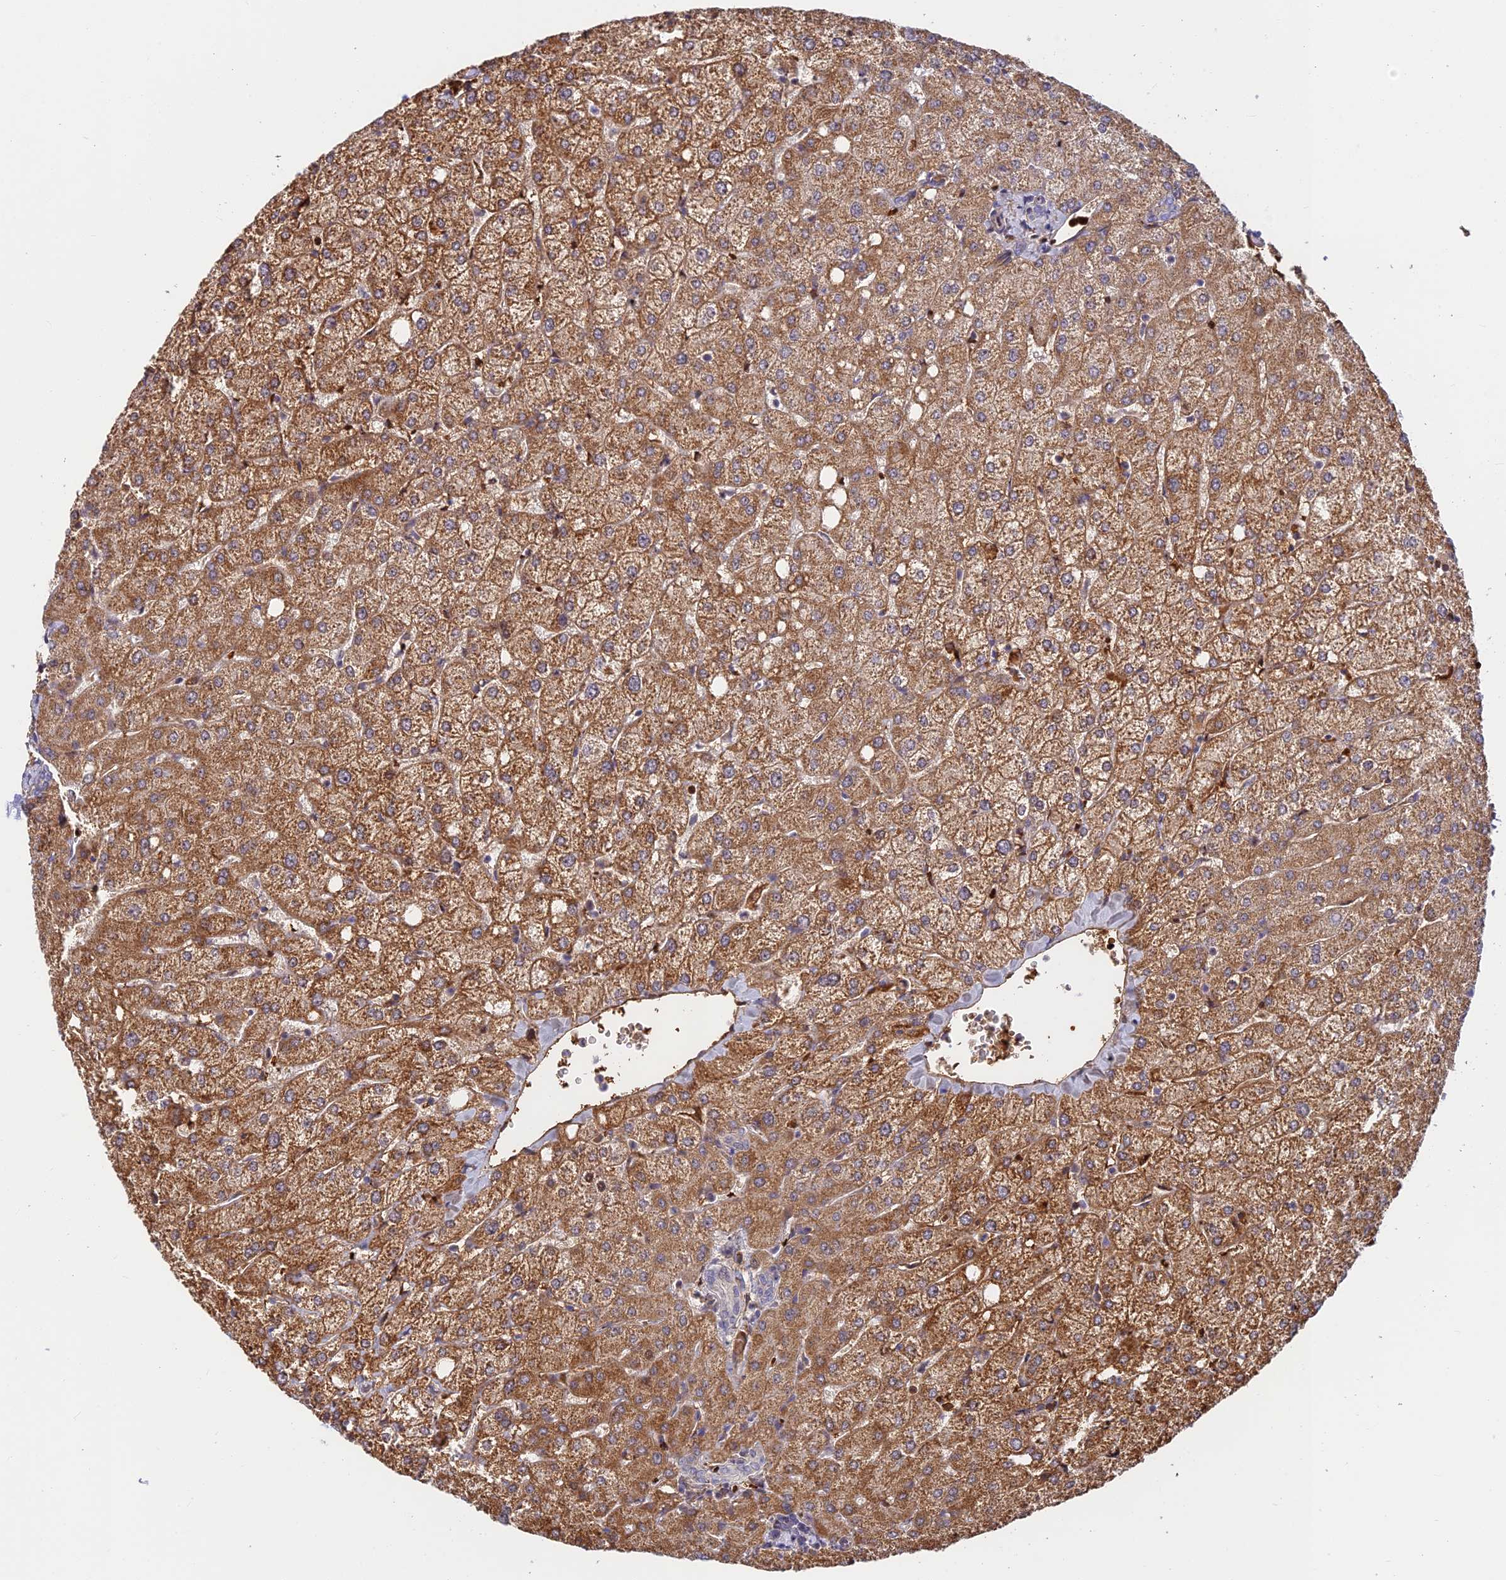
{"staining": {"intensity": "negative", "quantity": "none", "location": "none"}, "tissue": "liver", "cell_type": "Cholangiocytes", "image_type": "normal", "snomed": [{"axis": "morphology", "description": "Normal tissue, NOS"}, {"axis": "topography", "description": "Liver"}], "caption": "Immunohistochemistry (IHC) image of normal liver: liver stained with DAB (3,3'-diaminobenzidine) shows no significant protein expression in cholangiocytes. (DAB (3,3'-diaminobenzidine) immunohistochemistry (IHC) visualized using brightfield microscopy, high magnification).", "gene": "UFSP2", "patient": {"sex": "female", "age": 54}}